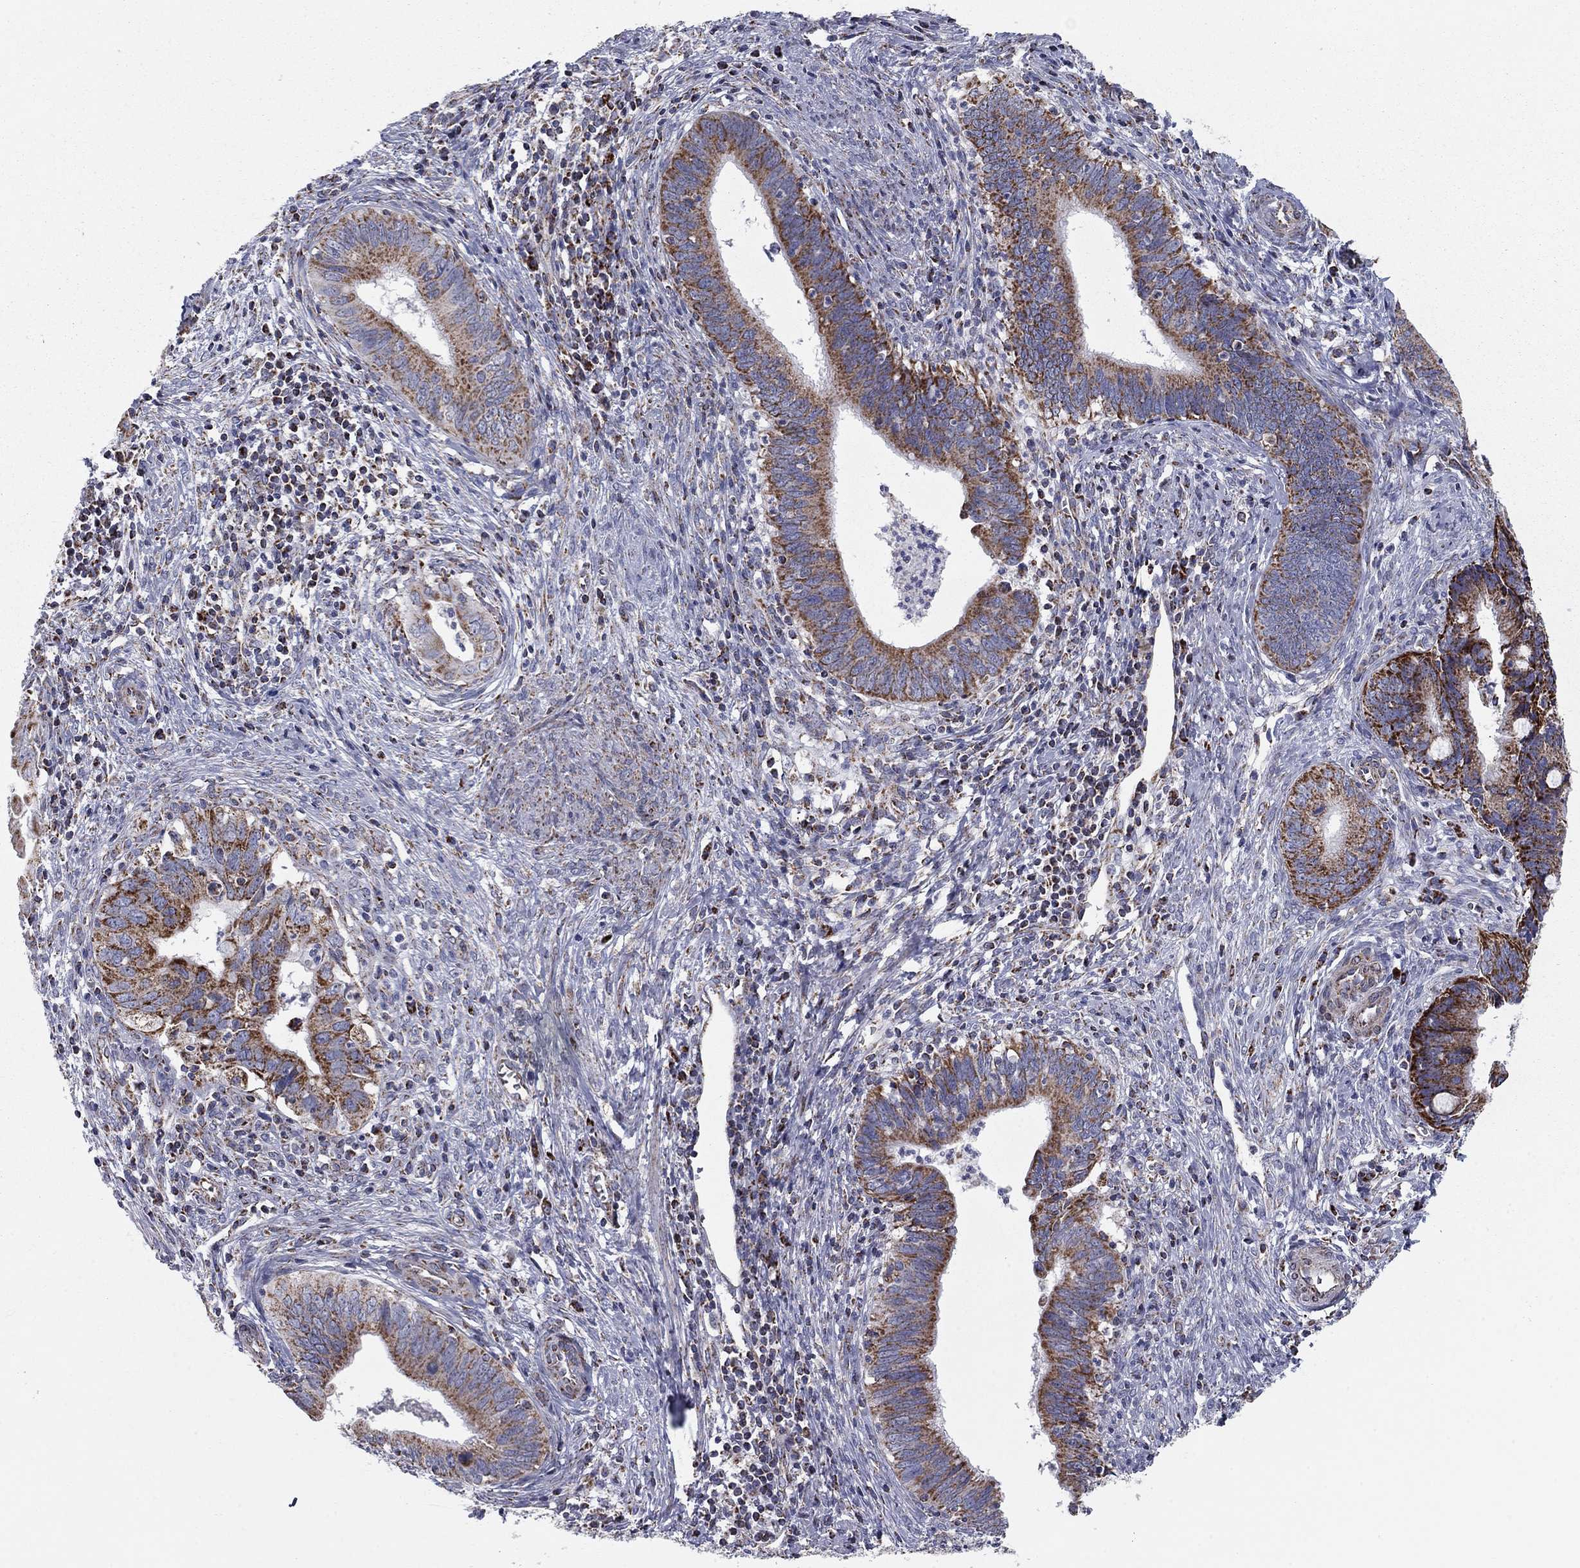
{"staining": {"intensity": "strong", "quantity": "<25%", "location": "cytoplasmic/membranous"}, "tissue": "cervical cancer", "cell_type": "Tumor cells", "image_type": "cancer", "snomed": [{"axis": "morphology", "description": "Adenocarcinoma, NOS"}, {"axis": "topography", "description": "Cervix"}], "caption": "High-power microscopy captured an immunohistochemistry micrograph of cervical cancer (adenocarcinoma), revealing strong cytoplasmic/membranous staining in approximately <25% of tumor cells.", "gene": "NDUFV1", "patient": {"sex": "female", "age": 42}}